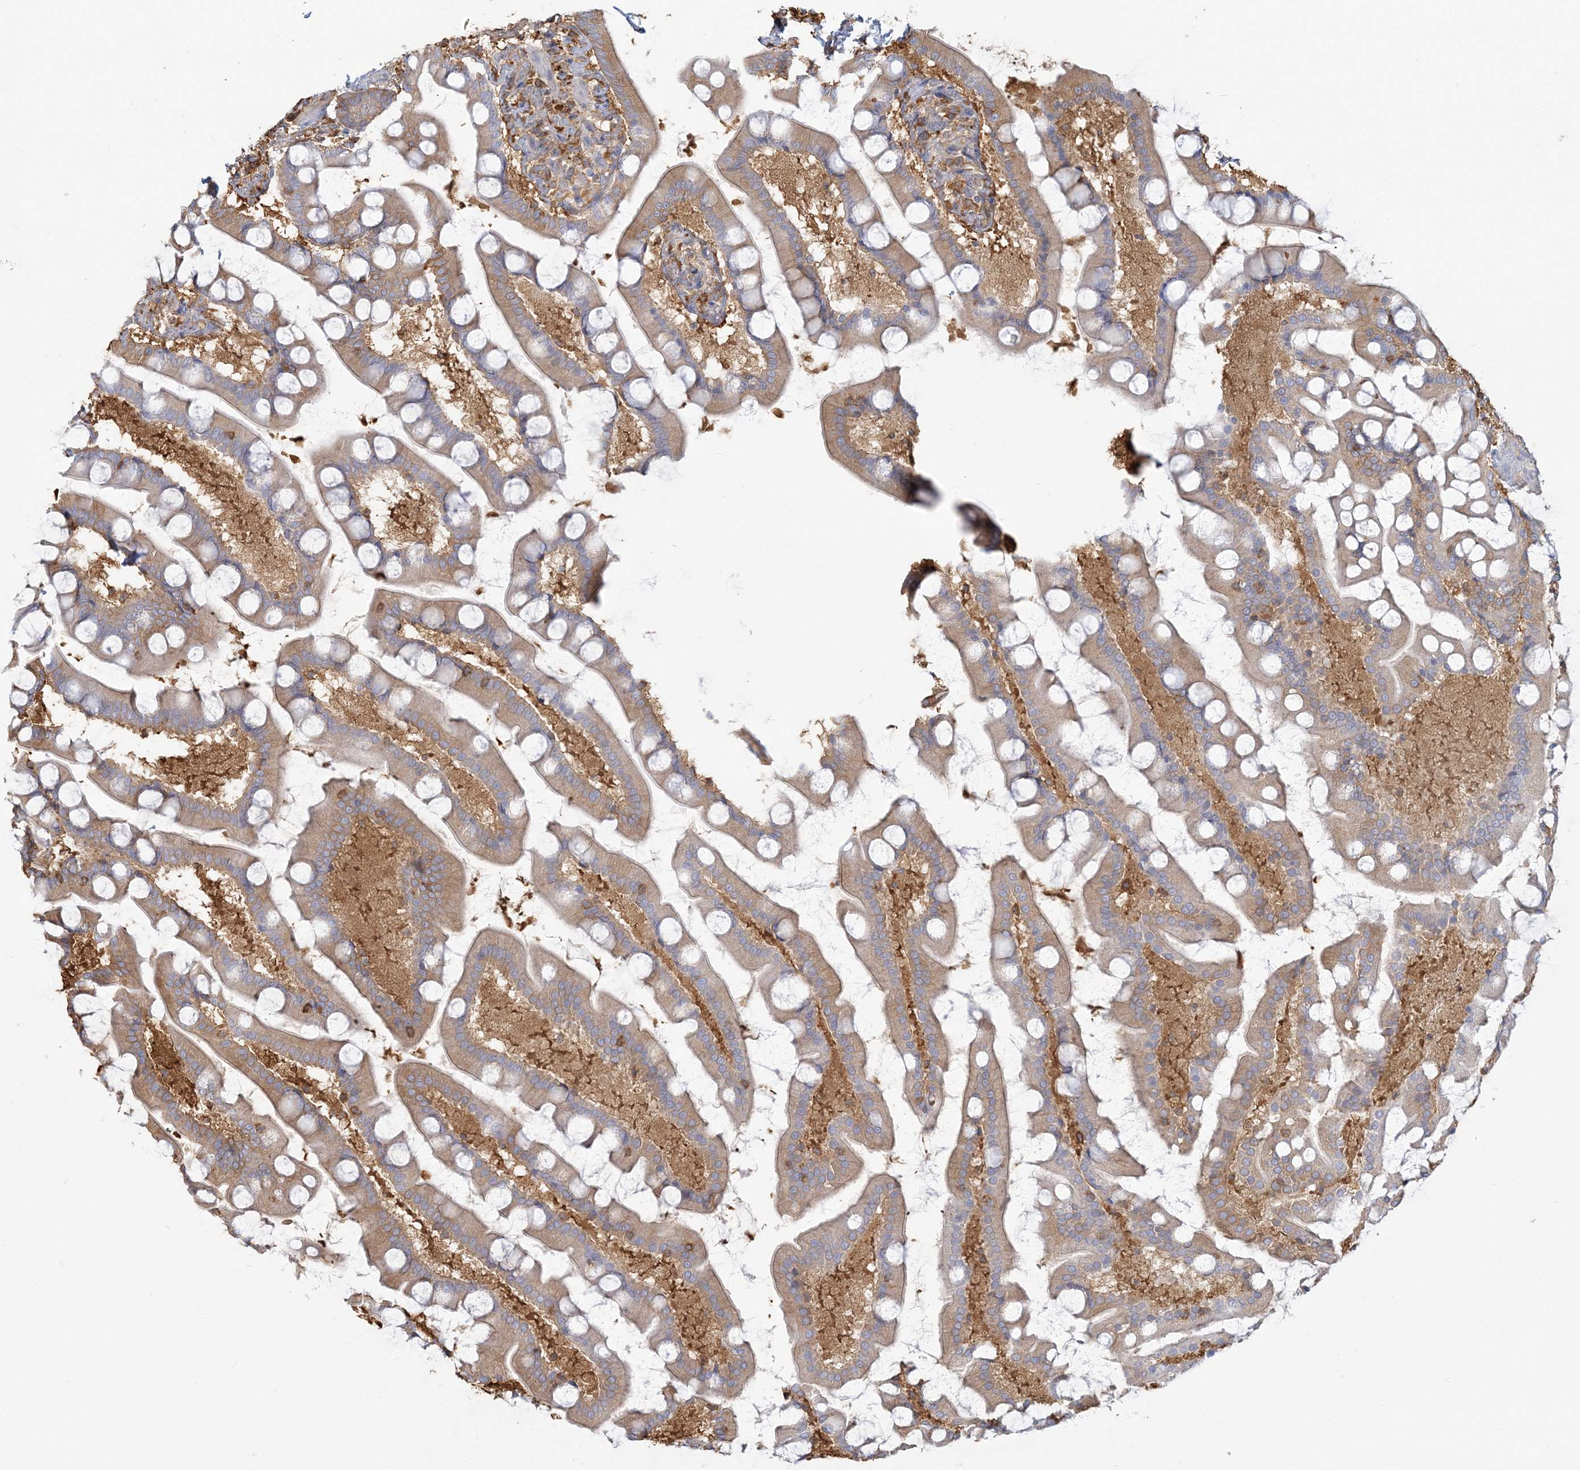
{"staining": {"intensity": "weak", "quantity": ">75%", "location": "cytoplasmic/membranous"}, "tissue": "small intestine", "cell_type": "Glandular cells", "image_type": "normal", "snomed": [{"axis": "morphology", "description": "Normal tissue, NOS"}, {"axis": "topography", "description": "Small intestine"}], "caption": "Glandular cells show low levels of weak cytoplasmic/membranous positivity in approximately >75% of cells in normal small intestine.", "gene": "ANKS1A", "patient": {"sex": "male", "age": 41}}